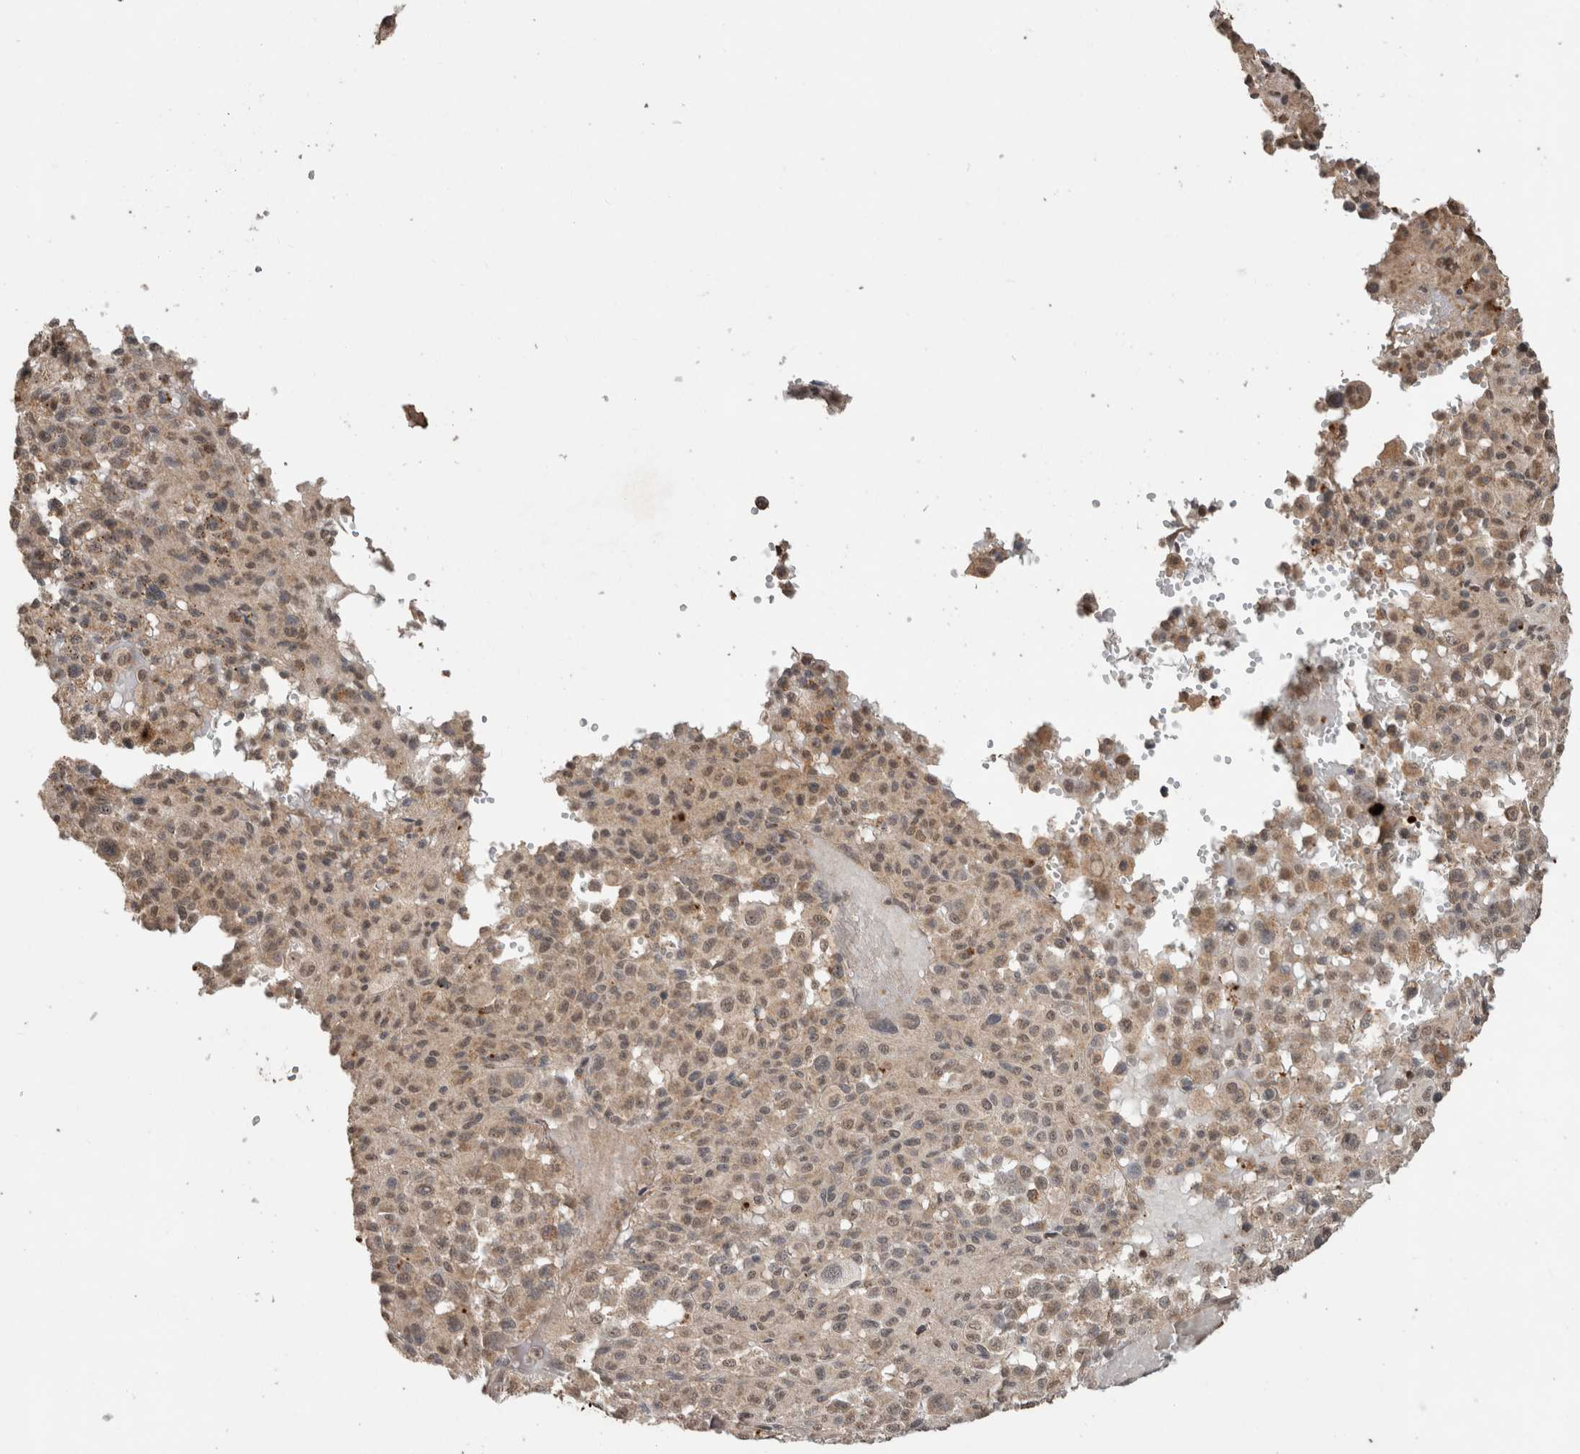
{"staining": {"intensity": "weak", "quantity": ">75%", "location": "cytoplasmic/membranous"}, "tissue": "melanoma", "cell_type": "Tumor cells", "image_type": "cancer", "snomed": [{"axis": "morphology", "description": "Malignant melanoma, Metastatic site"}, {"axis": "topography", "description": "Skin"}], "caption": "DAB immunohistochemical staining of malignant melanoma (metastatic site) demonstrates weak cytoplasmic/membranous protein positivity in approximately >75% of tumor cells.", "gene": "FAM3A", "patient": {"sex": "female", "age": 74}}